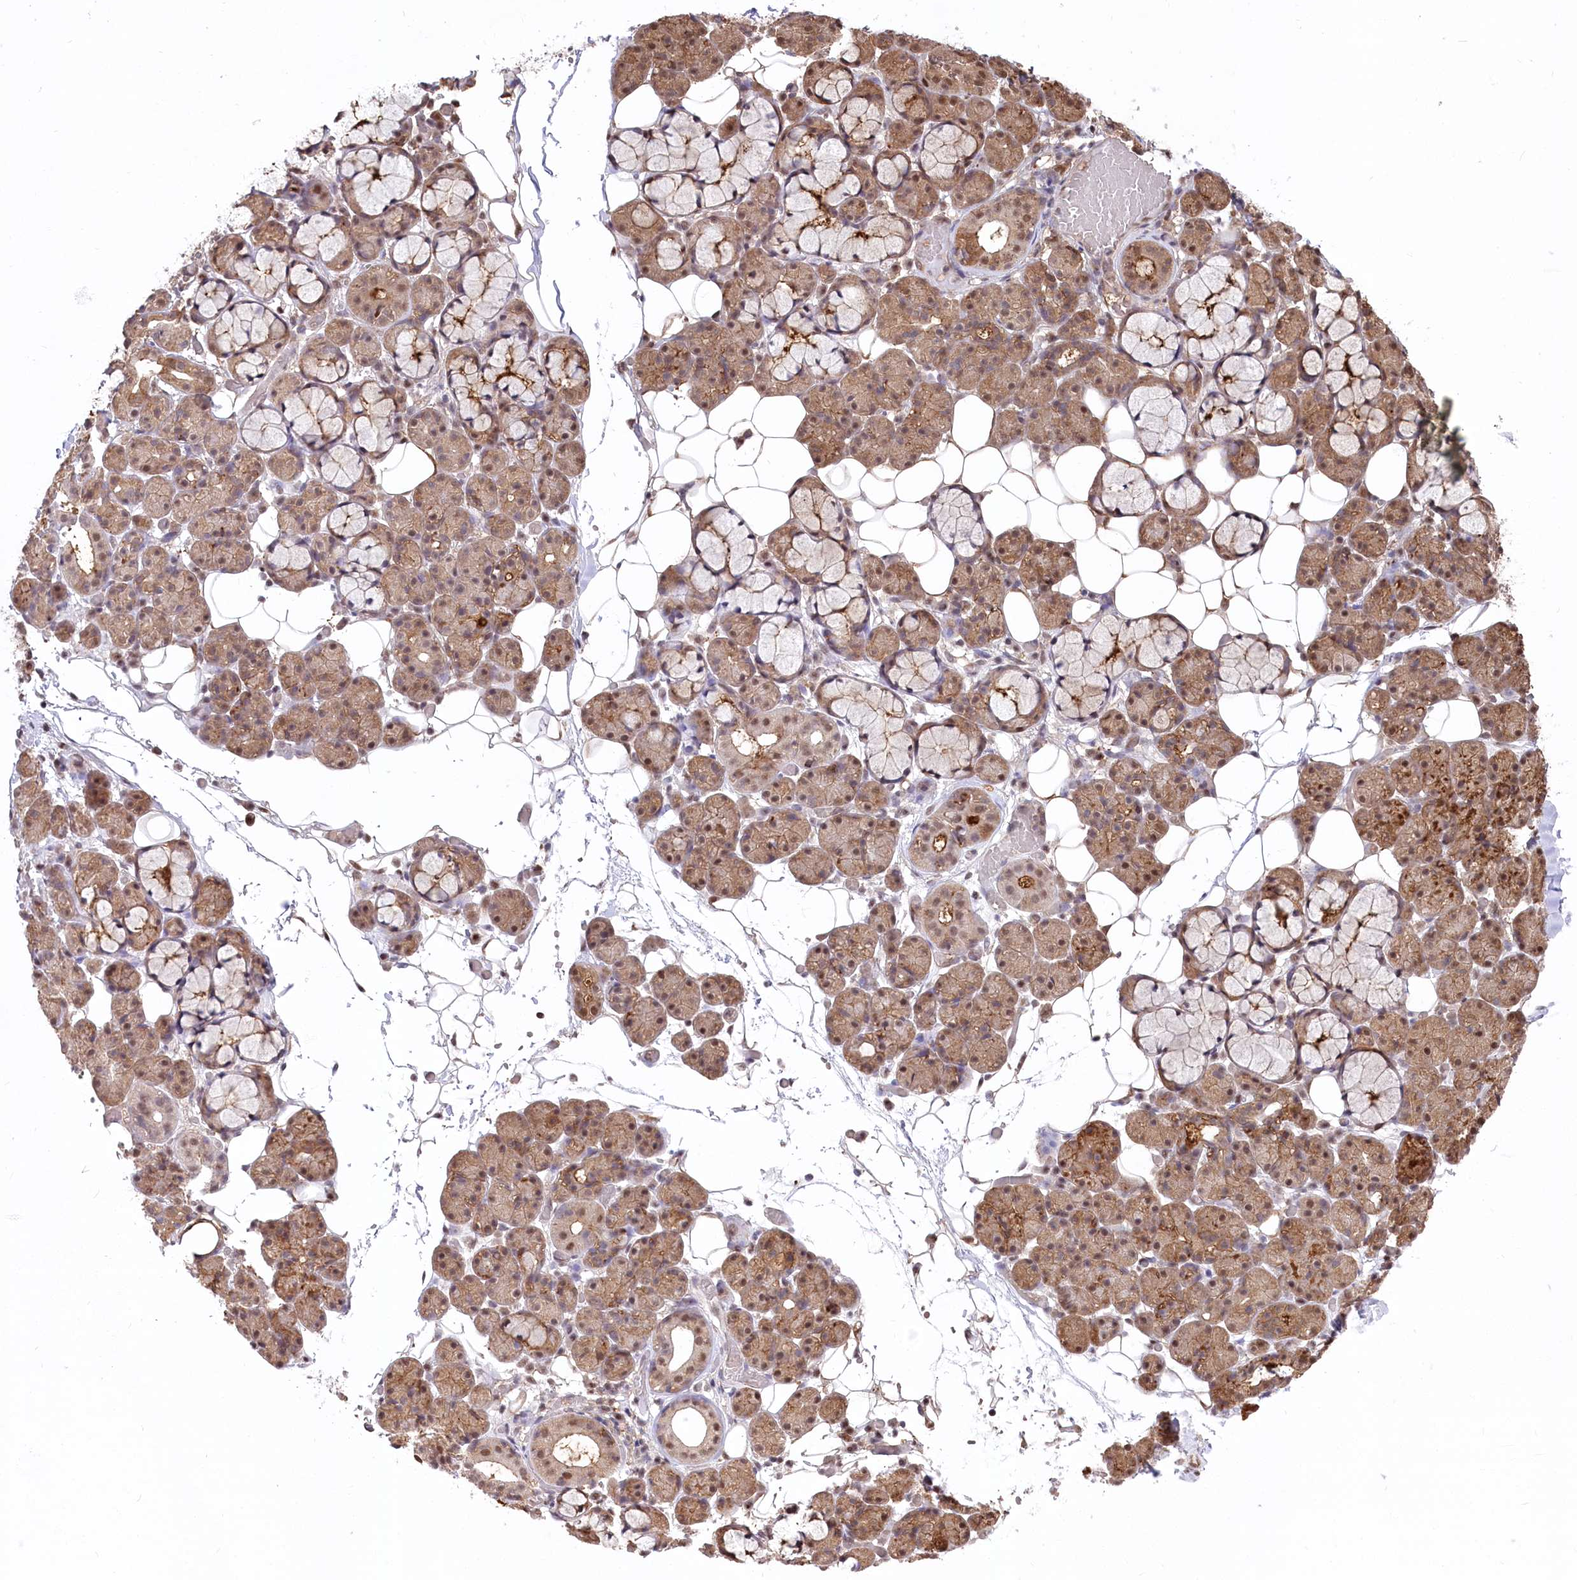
{"staining": {"intensity": "moderate", "quantity": ">75%", "location": "cytoplasmic/membranous,nuclear"}, "tissue": "salivary gland", "cell_type": "Glandular cells", "image_type": "normal", "snomed": [{"axis": "morphology", "description": "Normal tissue, NOS"}, {"axis": "topography", "description": "Salivary gland"}], "caption": "Protein analysis of unremarkable salivary gland exhibits moderate cytoplasmic/membranous,nuclear positivity in about >75% of glandular cells.", "gene": "PSMA1", "patient": {"sex": "male", "age": 63}}